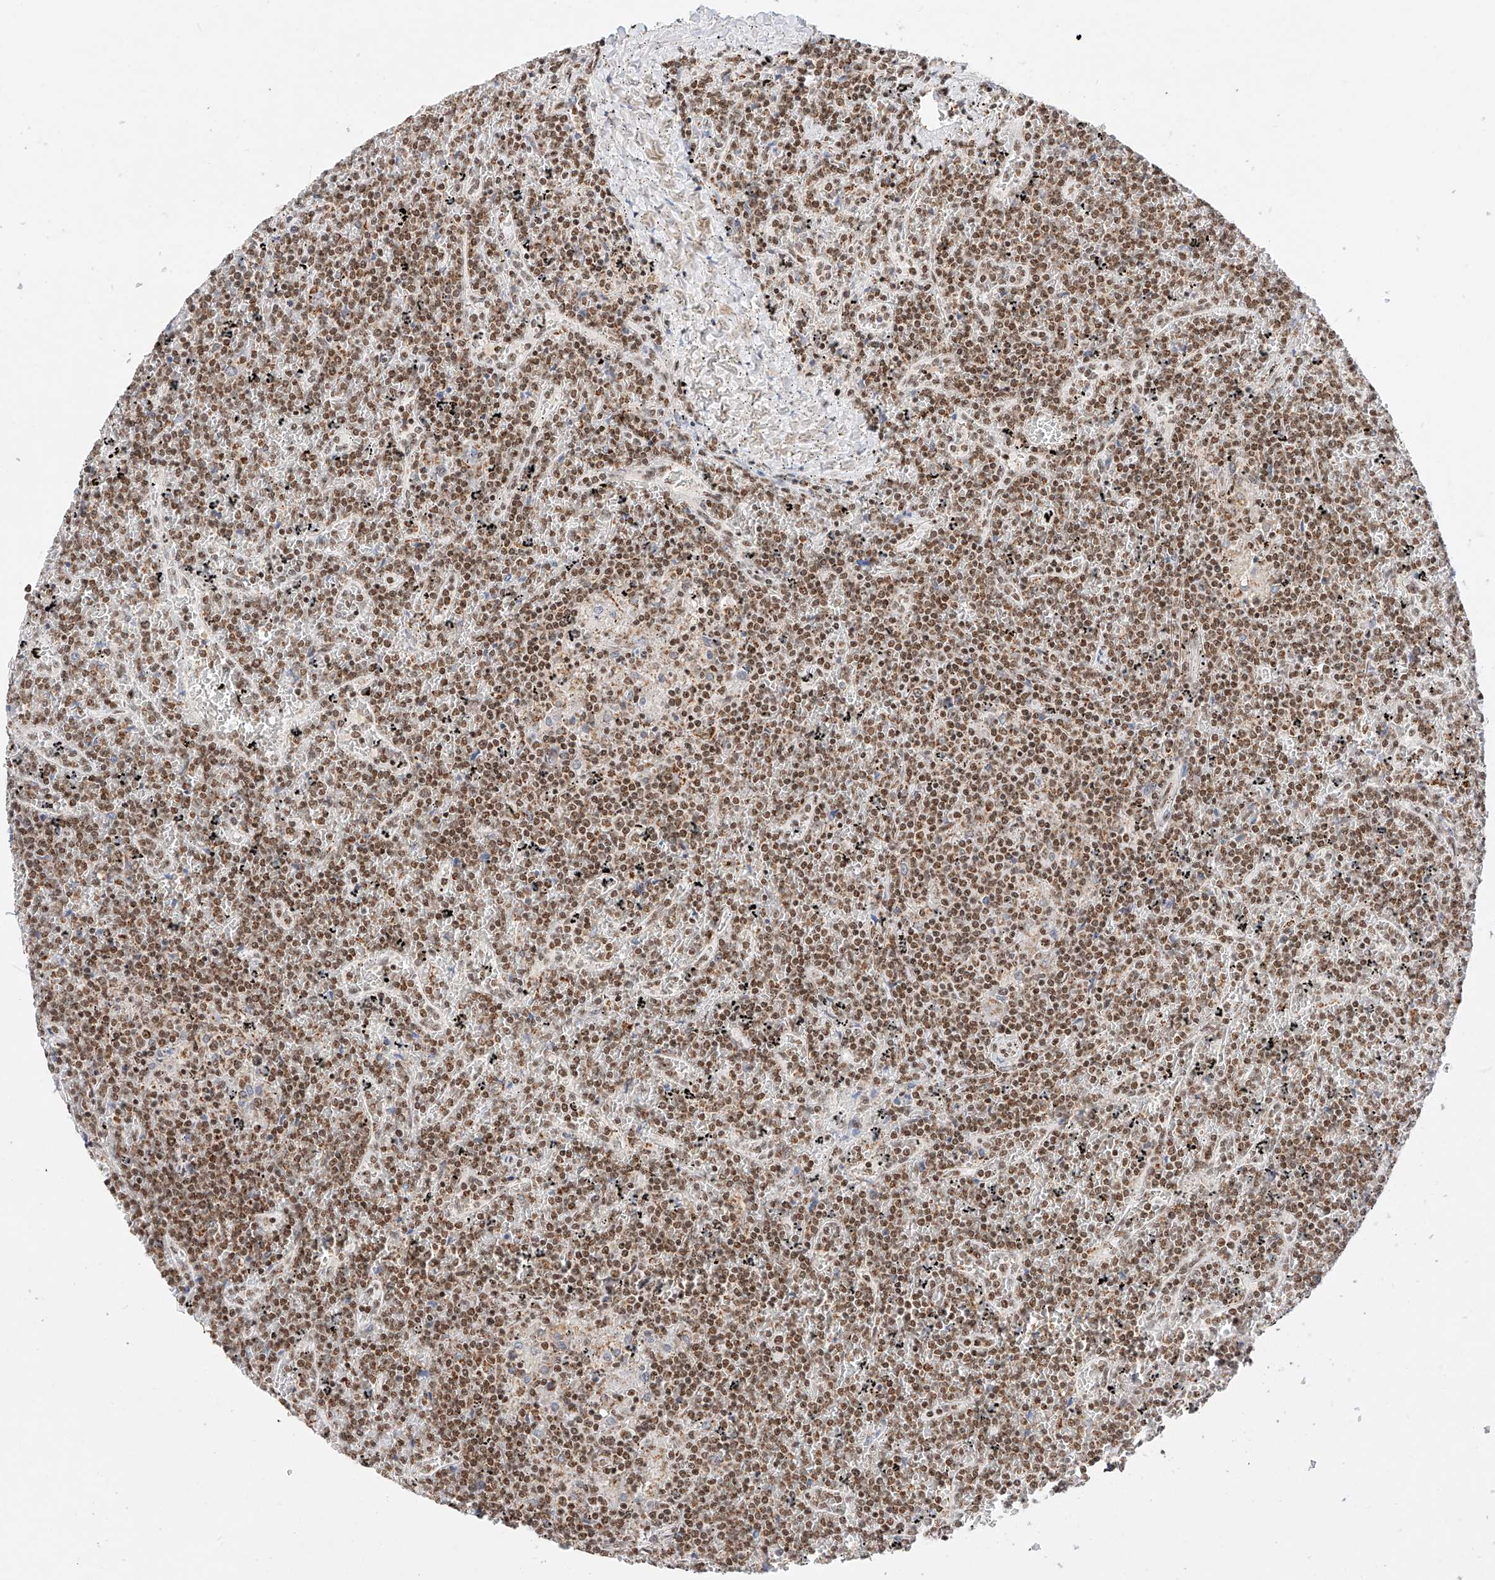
{"staining": {"intensity": "moderate", "quantity": ">75%", "location": "nuclear"}, "tissue": "lymphoma", "cell_type": "Tumor cells", "image_type": "cancer", "snomed": [{"axis": "morphology", "description": "Malignant lymphoma, non-Hodgkin's type, Low grade"}, {"axis": "topography", "description": "Spleen"}], "caption": "Immunohistochemical staining of human malignant lymphoma, non-Hodgkin's type (low-grade) demonstrates moderate nuclear protein expression in about >75% of tumor cells.", "gene": "NRF1", "patient": {"sex": "female", "age": 19}}